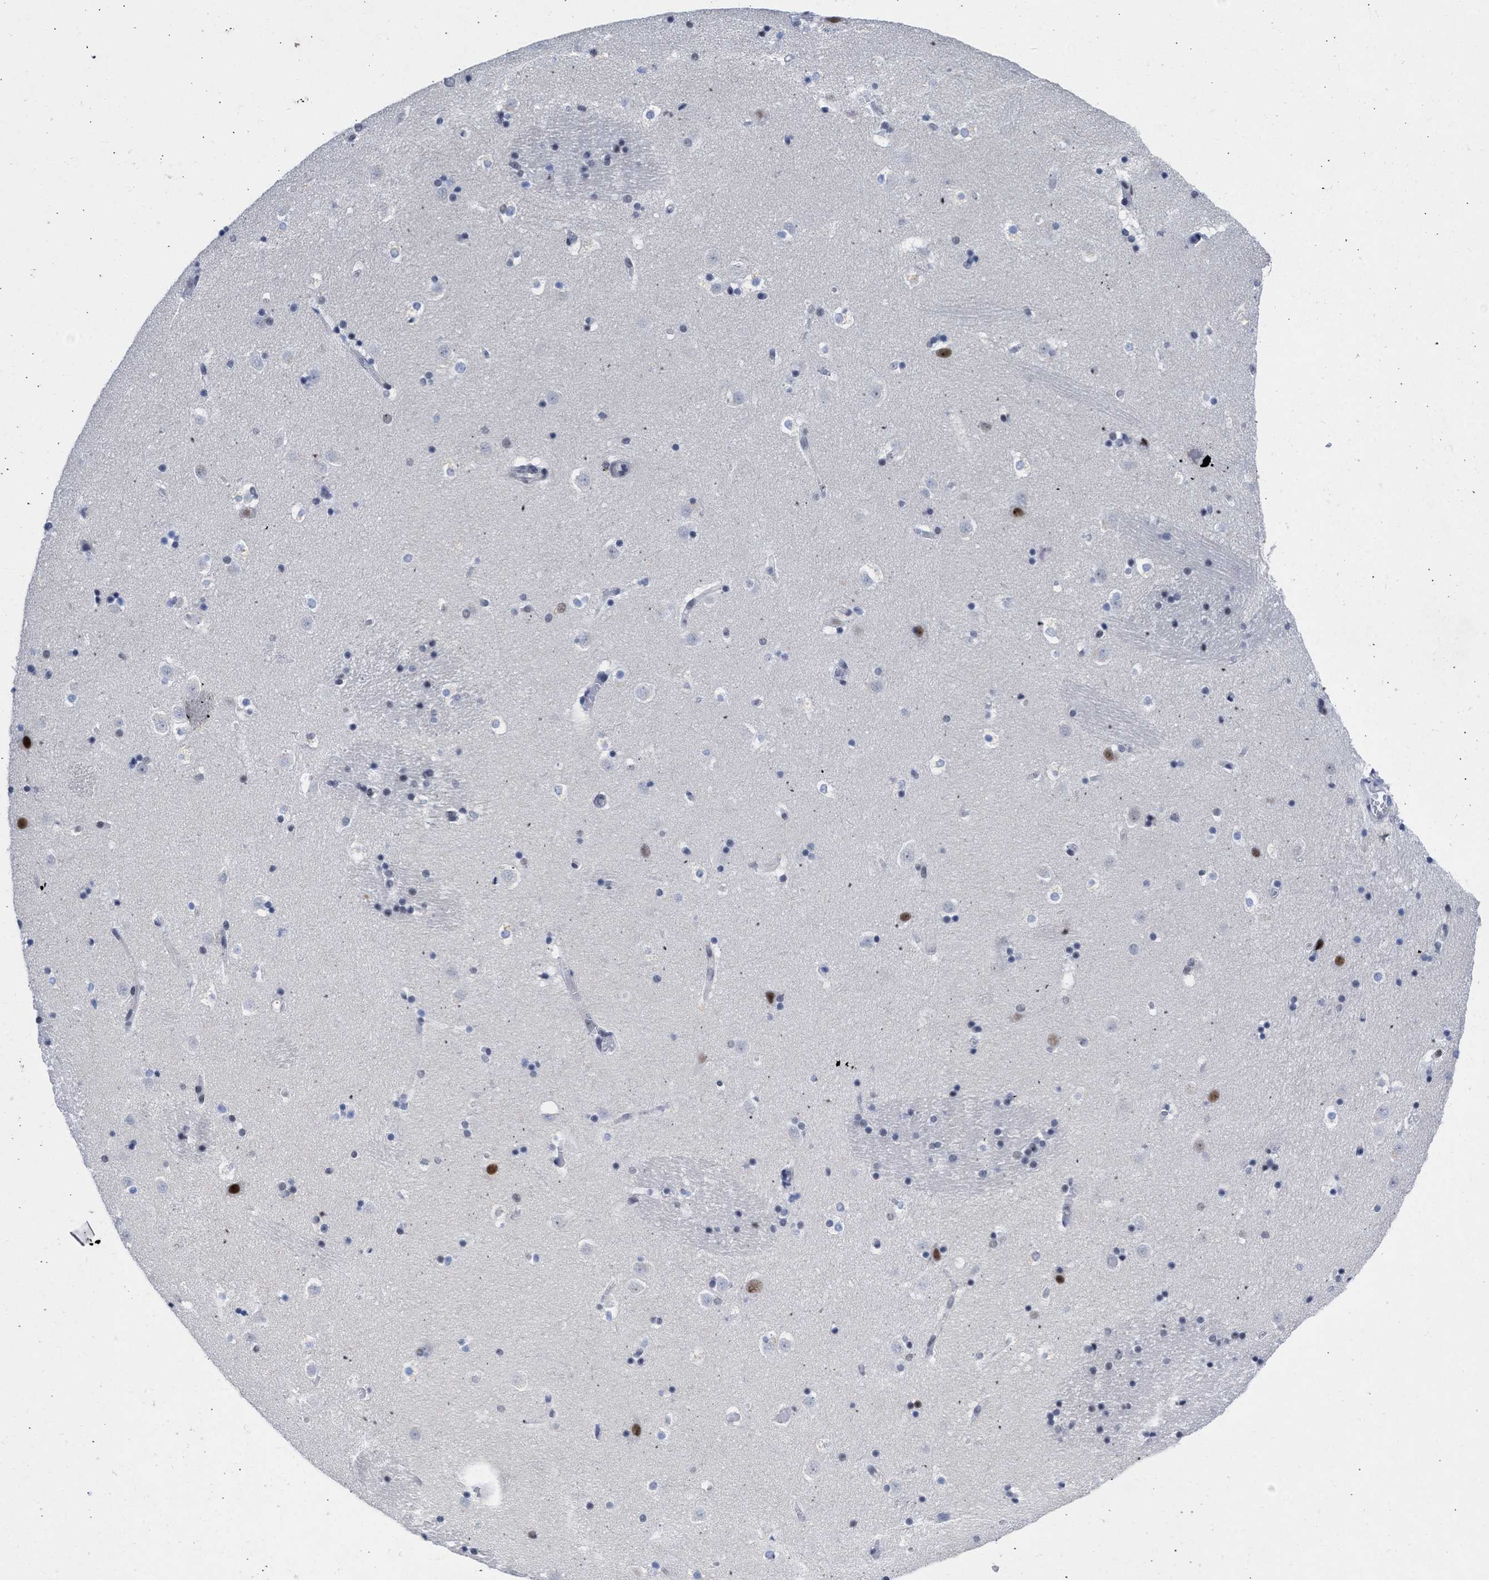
{"staining": {"intensity": "moderate", "quantity": "<25%", "location": "nuclear"}, "tissue": "caudate", "cell_type": "Glial cells", "image_type": "normal", "snomed": [{"axis": "morphology", "description": "Normal tissue, NOS"}, {"axis": "topography", "description": "Lateral ventricle wall"}], "caption": "Immunohistochemistry (IHC) of unremarkable caudate reveals low levels of moderate nuclear expression in about <25% of glial cells. (Brightfield microscopy of DAB IHC at high magnification).", "gene": "DDX41", "patient": {"sex": "male", "age": 45}}